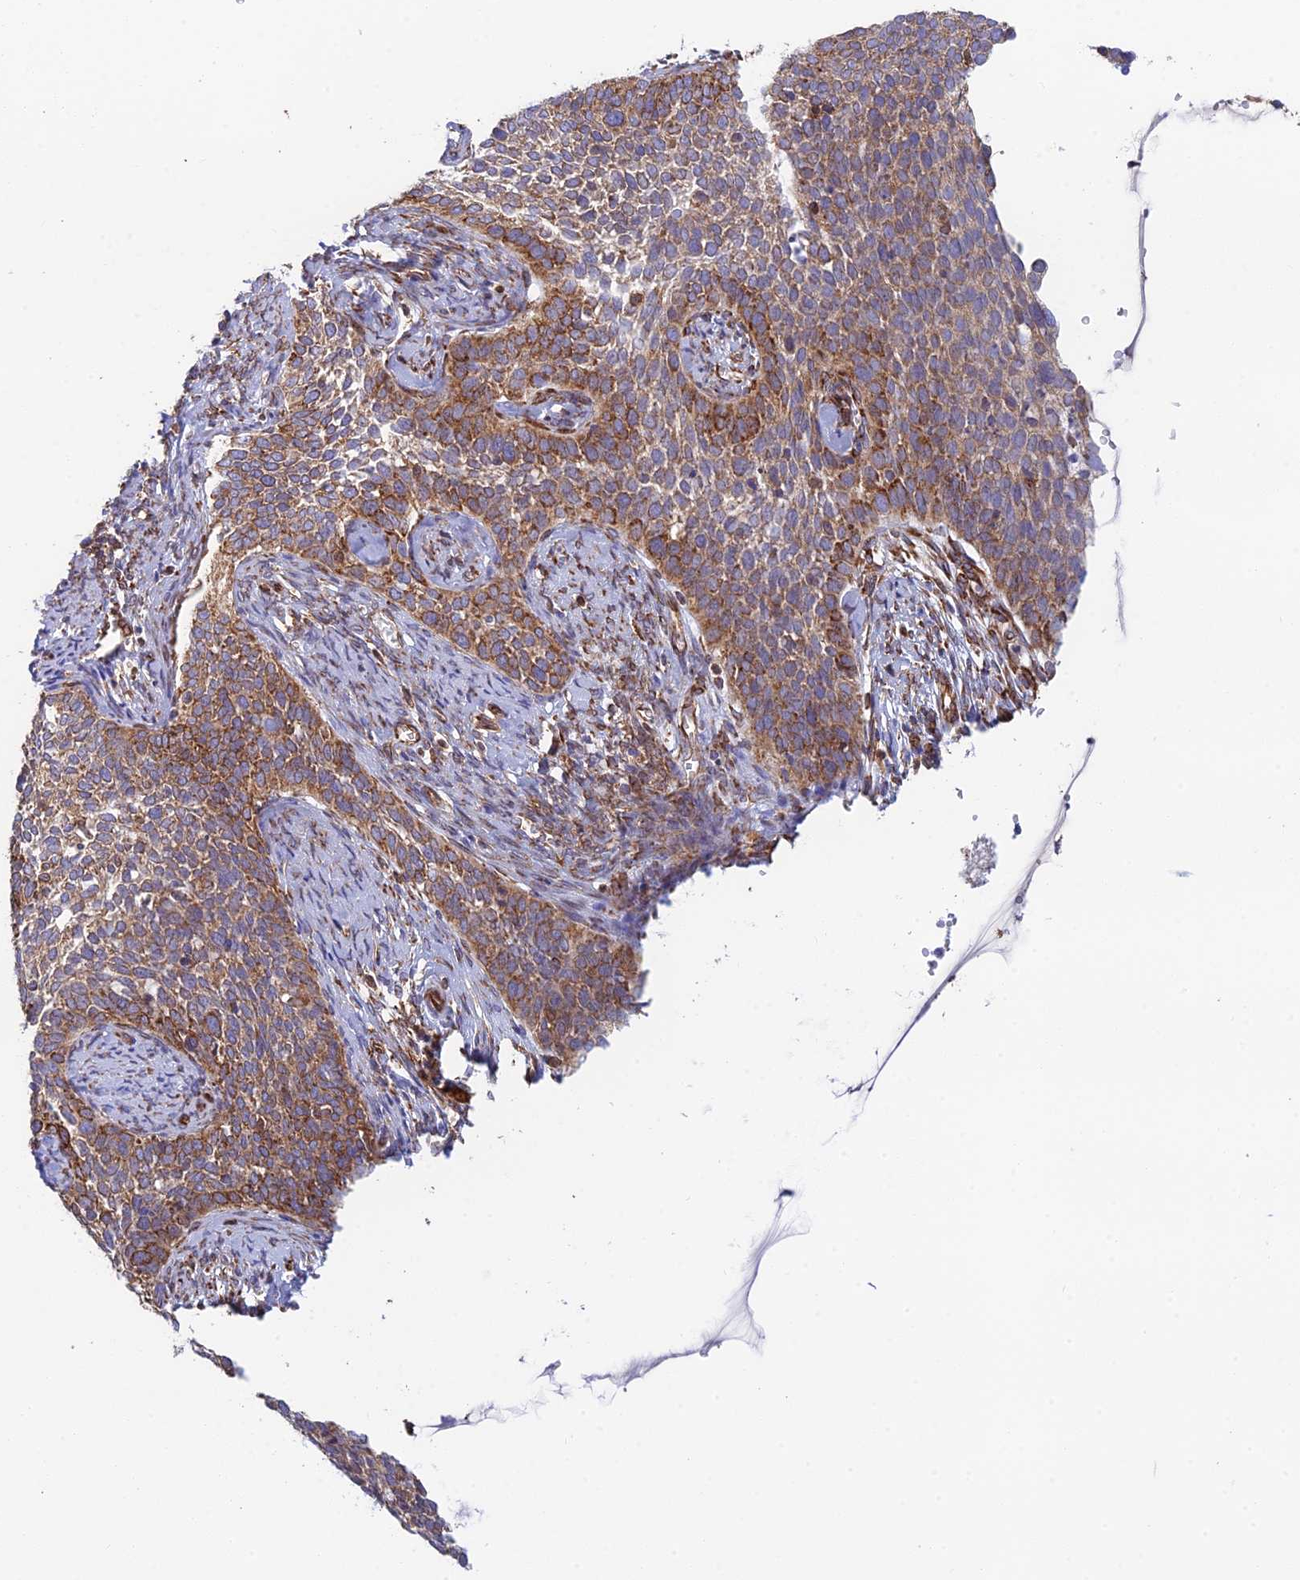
{"staining": {"intensity": "strong", "quantity": "25%-75%", "location": "cytoplasmic/membranous"}, "tissue": "cervical cancer", "cell_type": "Tumor cells", "image_type": "cancer", "snomed": [{"axis": "morphology", "description": "Squamous cell carcinoma, NOS"}, {"axis": "topography", "description": "Cervix"}], "caption": "DAB (3,3'-diaminobenzidine) immunohistochemical staining of human cervical cancer demonstrates strong cytoplasmic/membranous protein staining in about 25%-75% of tumor cells.", "gene": "CCDC69", "patient": {"sex": "female", "age": 34}}